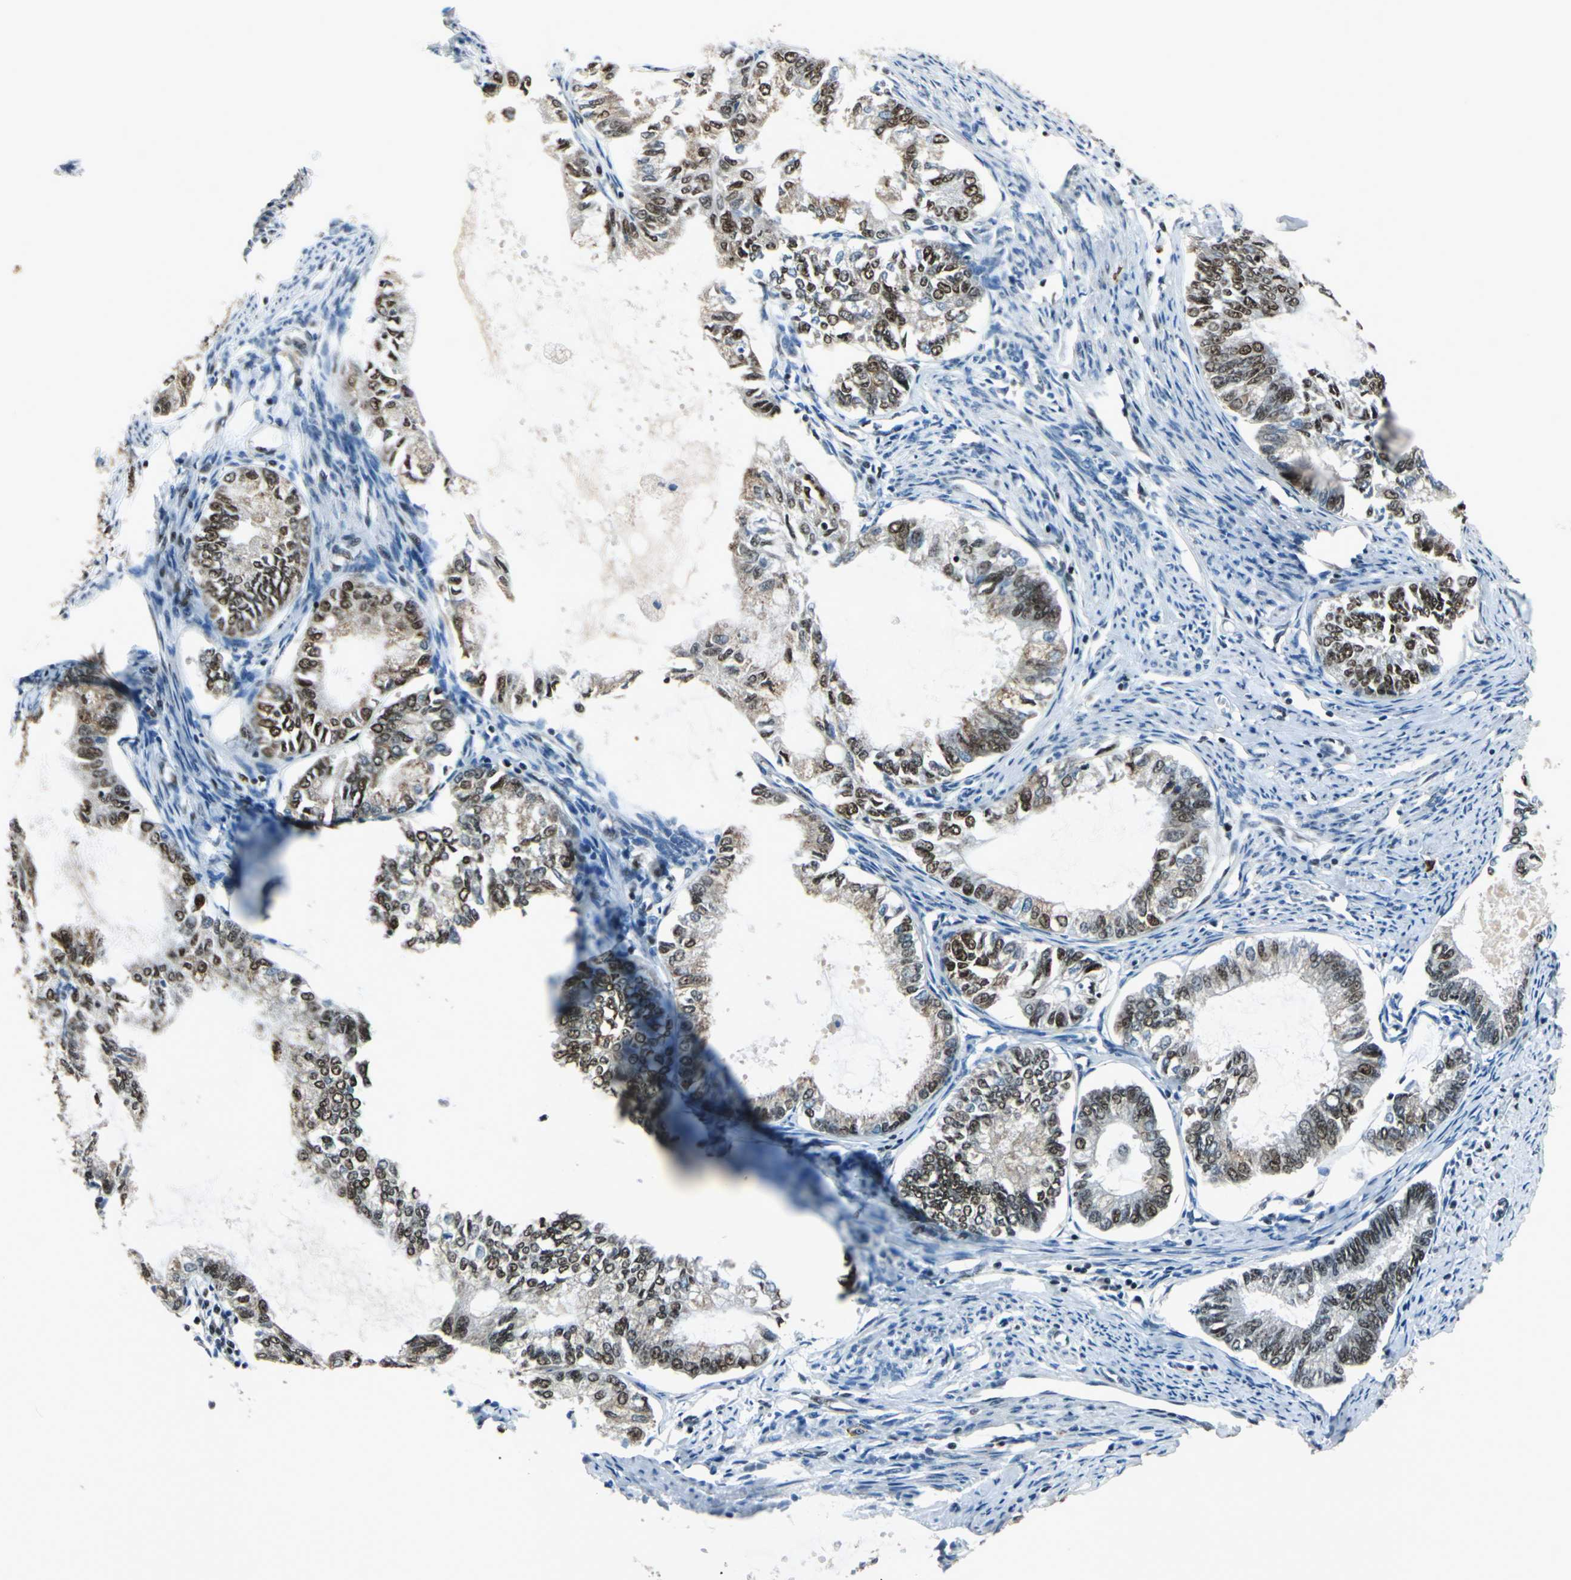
{"staining": {"intensity": "strong", "quantity": "25%-75%", "location": "nuclear"}, "tissue": "endometrial cancer", "cell_type": "Tumor cells", "image_type": "cancer", "snomed": [{"axis": "morphology", "description": "Adenocarcinoma, NOS"}, {"axis": "topography", "description": "Endometrium"}], "caption": "Protein expression analysis of endometrial adenocarcinoma reveals strong nuclear positivity in about 25%-75% of tumor cells.", "gene": "BCLAF1", "patient": {"sex": "female", "age": 86}}